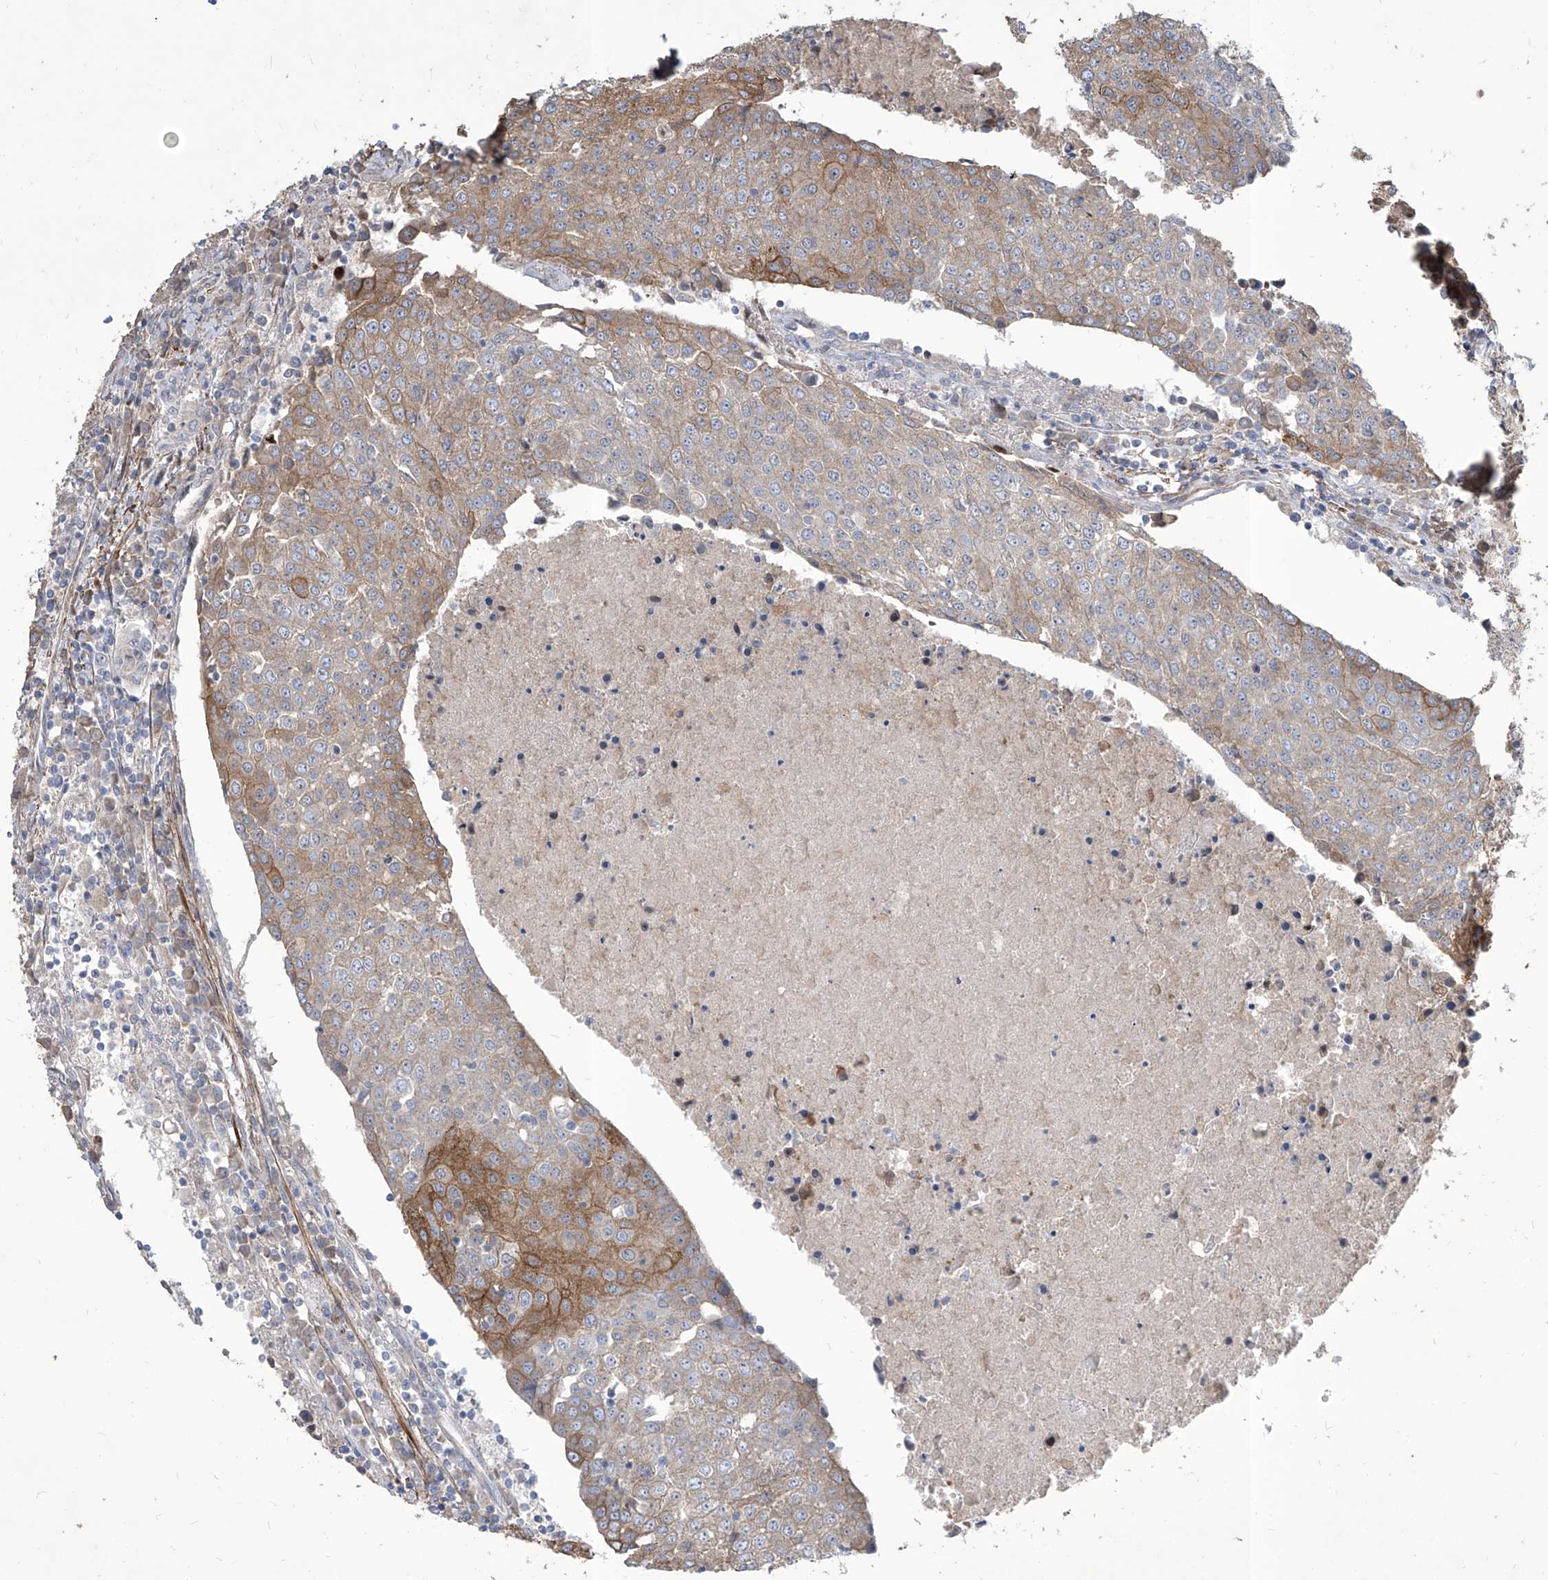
{"staining": {"intensity": "moderate", "quantity": "<25%", "location": "cytoplasmic/membranous"}, "tissue": "urothelial cancer", "cell_type": "Tumor cells", "image_type": "cancer", "snomed": [{"axis": "morphology", "description": "Urothelial carcinoma, High grade"}, {"axis": "topography", "description": "Urinary bladder"}], "caption": "Immunohistochemical staining of urothelial cancer shows low levels of moderate cytoplasmic/membranous expression in approximately <25% of tumor cells.", "gene": "FAM83B", "patient": {"sex": "female", "age": 85}}